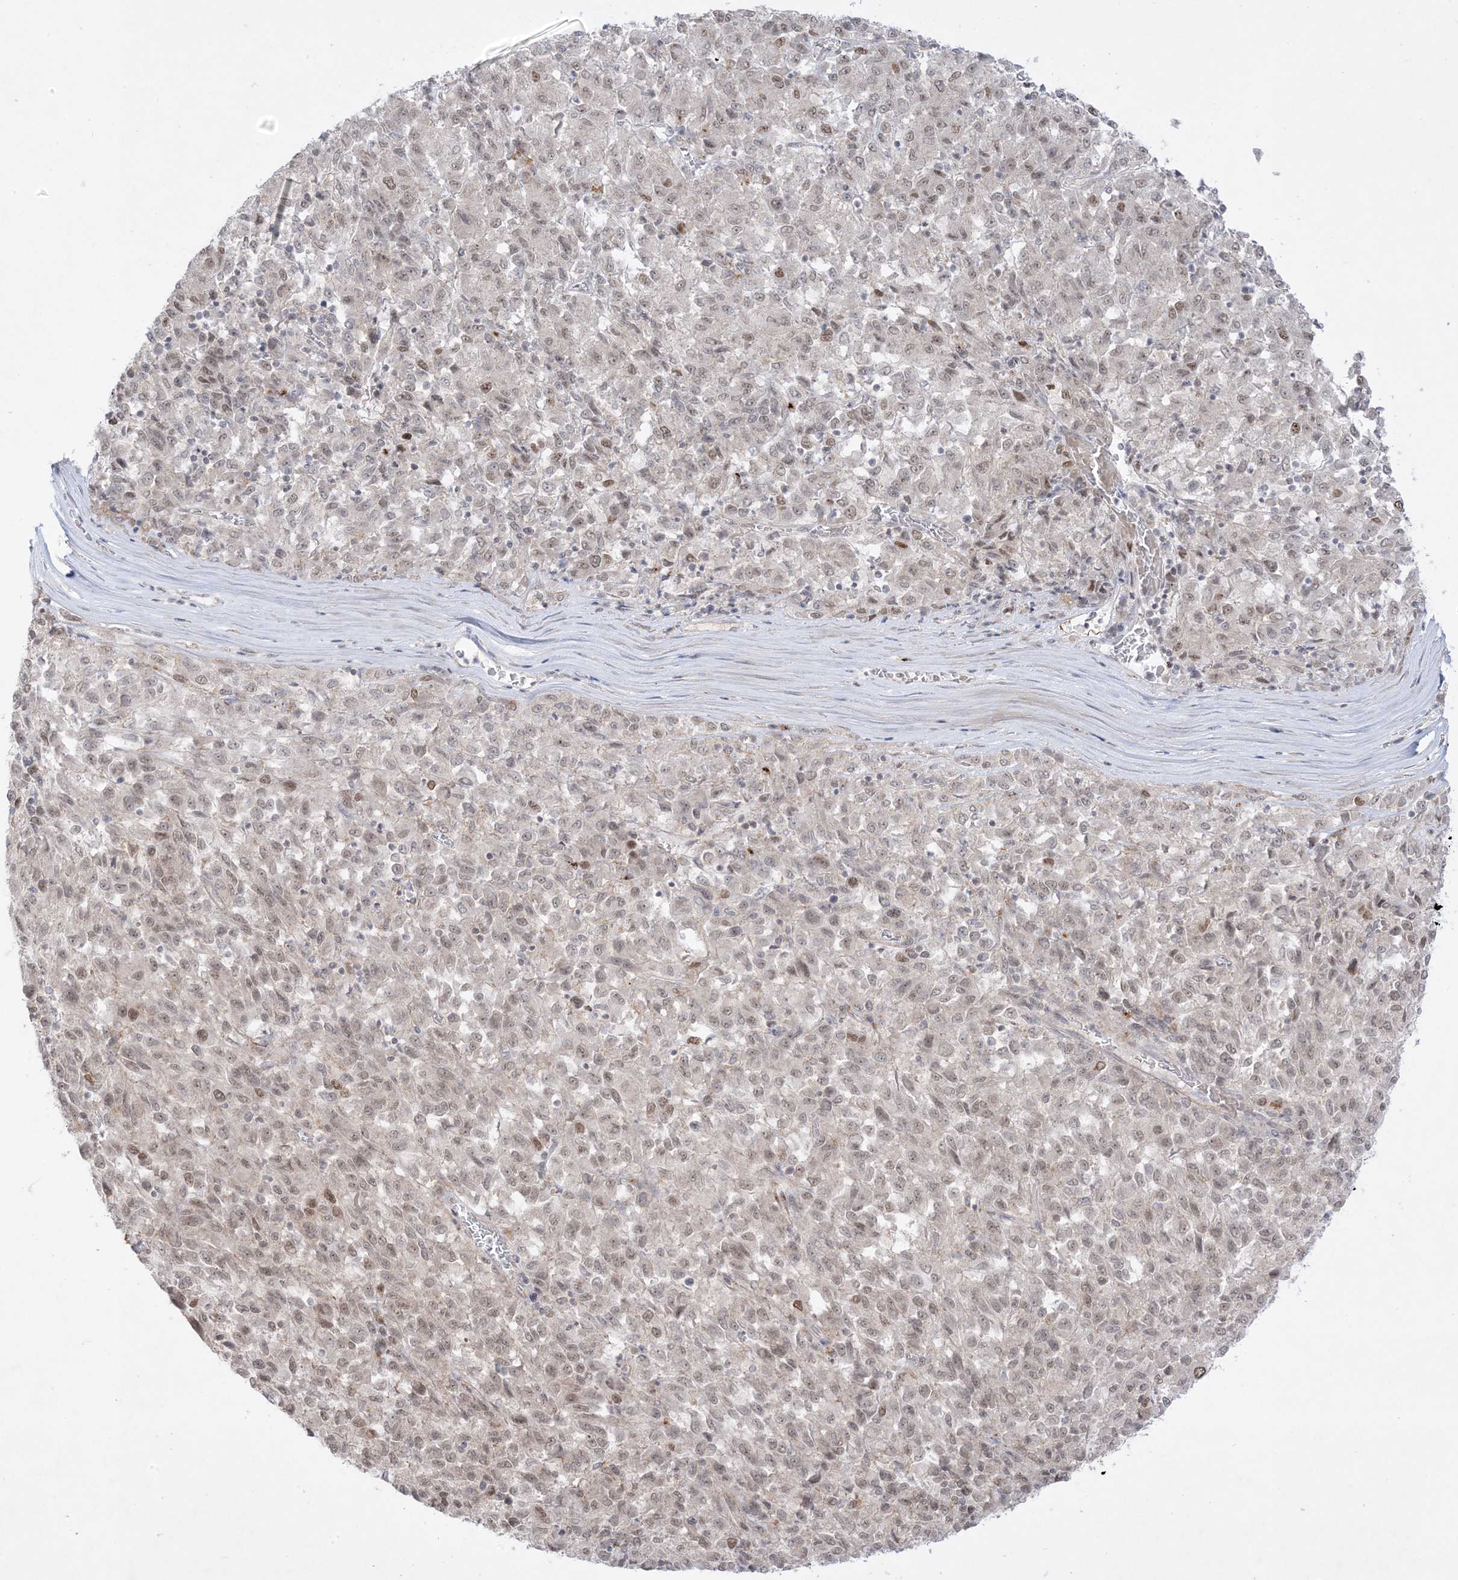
{"staining": {"intensity": "weak", "quantity": ">75%", "location": "nuclear"}, "tissue": "melanoma", "cell_type": "Tumor cells", "image_type": "cancer", "snomed": [{"axis": "morphology", "description": "Malignant melanoma, Metastatic site"}, {"axis": "topography", "description": "Lung"}], "caption": "Protein staining demonstrates weak nuclear positivity in about >75% of tumor cells in melanoma.", "gene": "PTK6", "patient": {"sex": "male", "age": 64}}